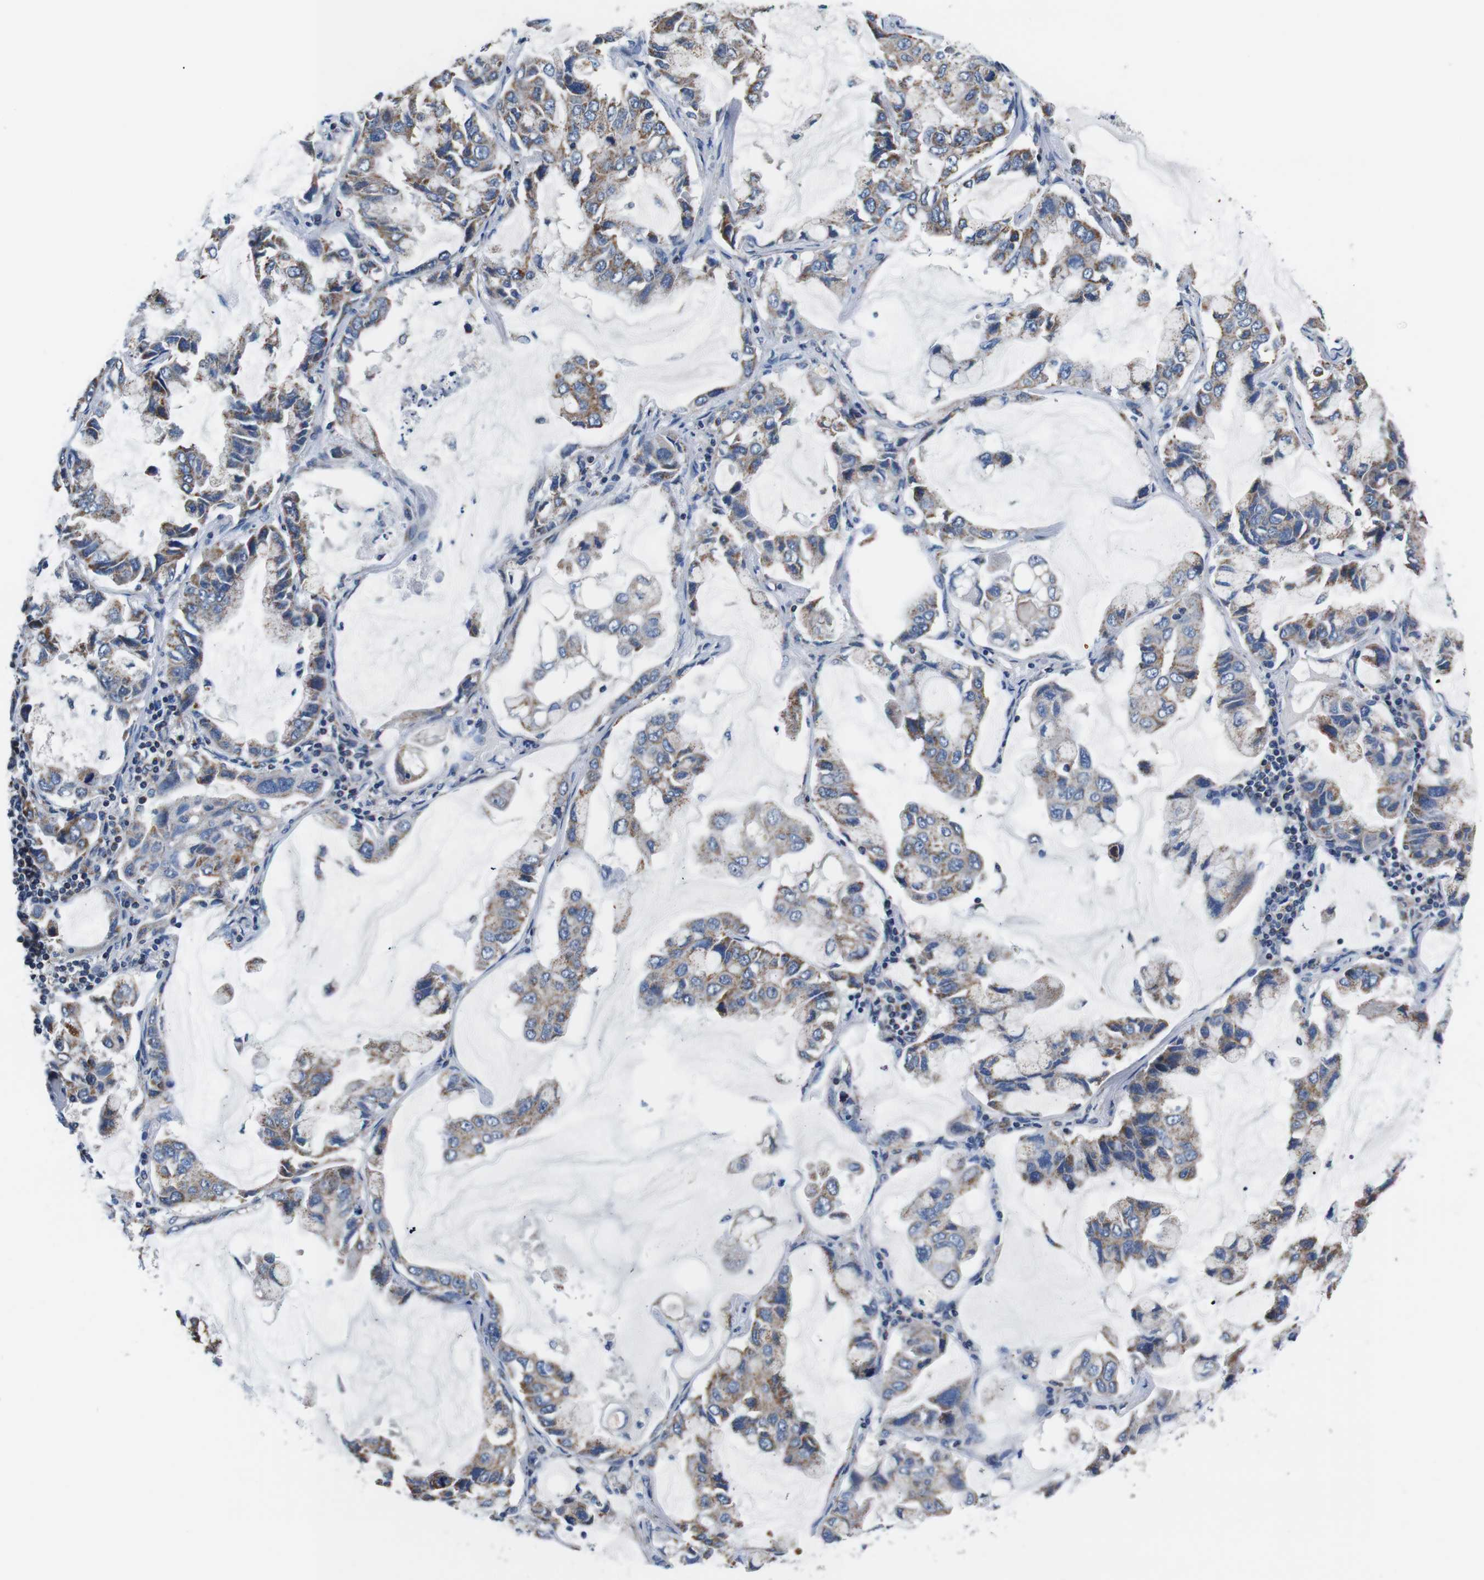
{"staining": {"intensity": "moderate", "quantity": ">75%", "location": "cytoplasmic/membranous"}, "tissue": "lung cancer", "cell_type": "Tumor cells", "image_type": "cancer", "snomed": [{"axis": "morphology", "description": "Adenocarcinoma, NOS"}, {"axis": "topography", "description": "Lung"}], "caption": "High-magnification brightfield microscopy of lung cancer stained with DAB (brown) and counterstained with hematoxylin (blue). tumor cells exhibit moderate cytoplasmic/membranous expression is seen in about>75% of cells.", "gene": "LRP4", "patient": {"sex": "male", "age": 64}}